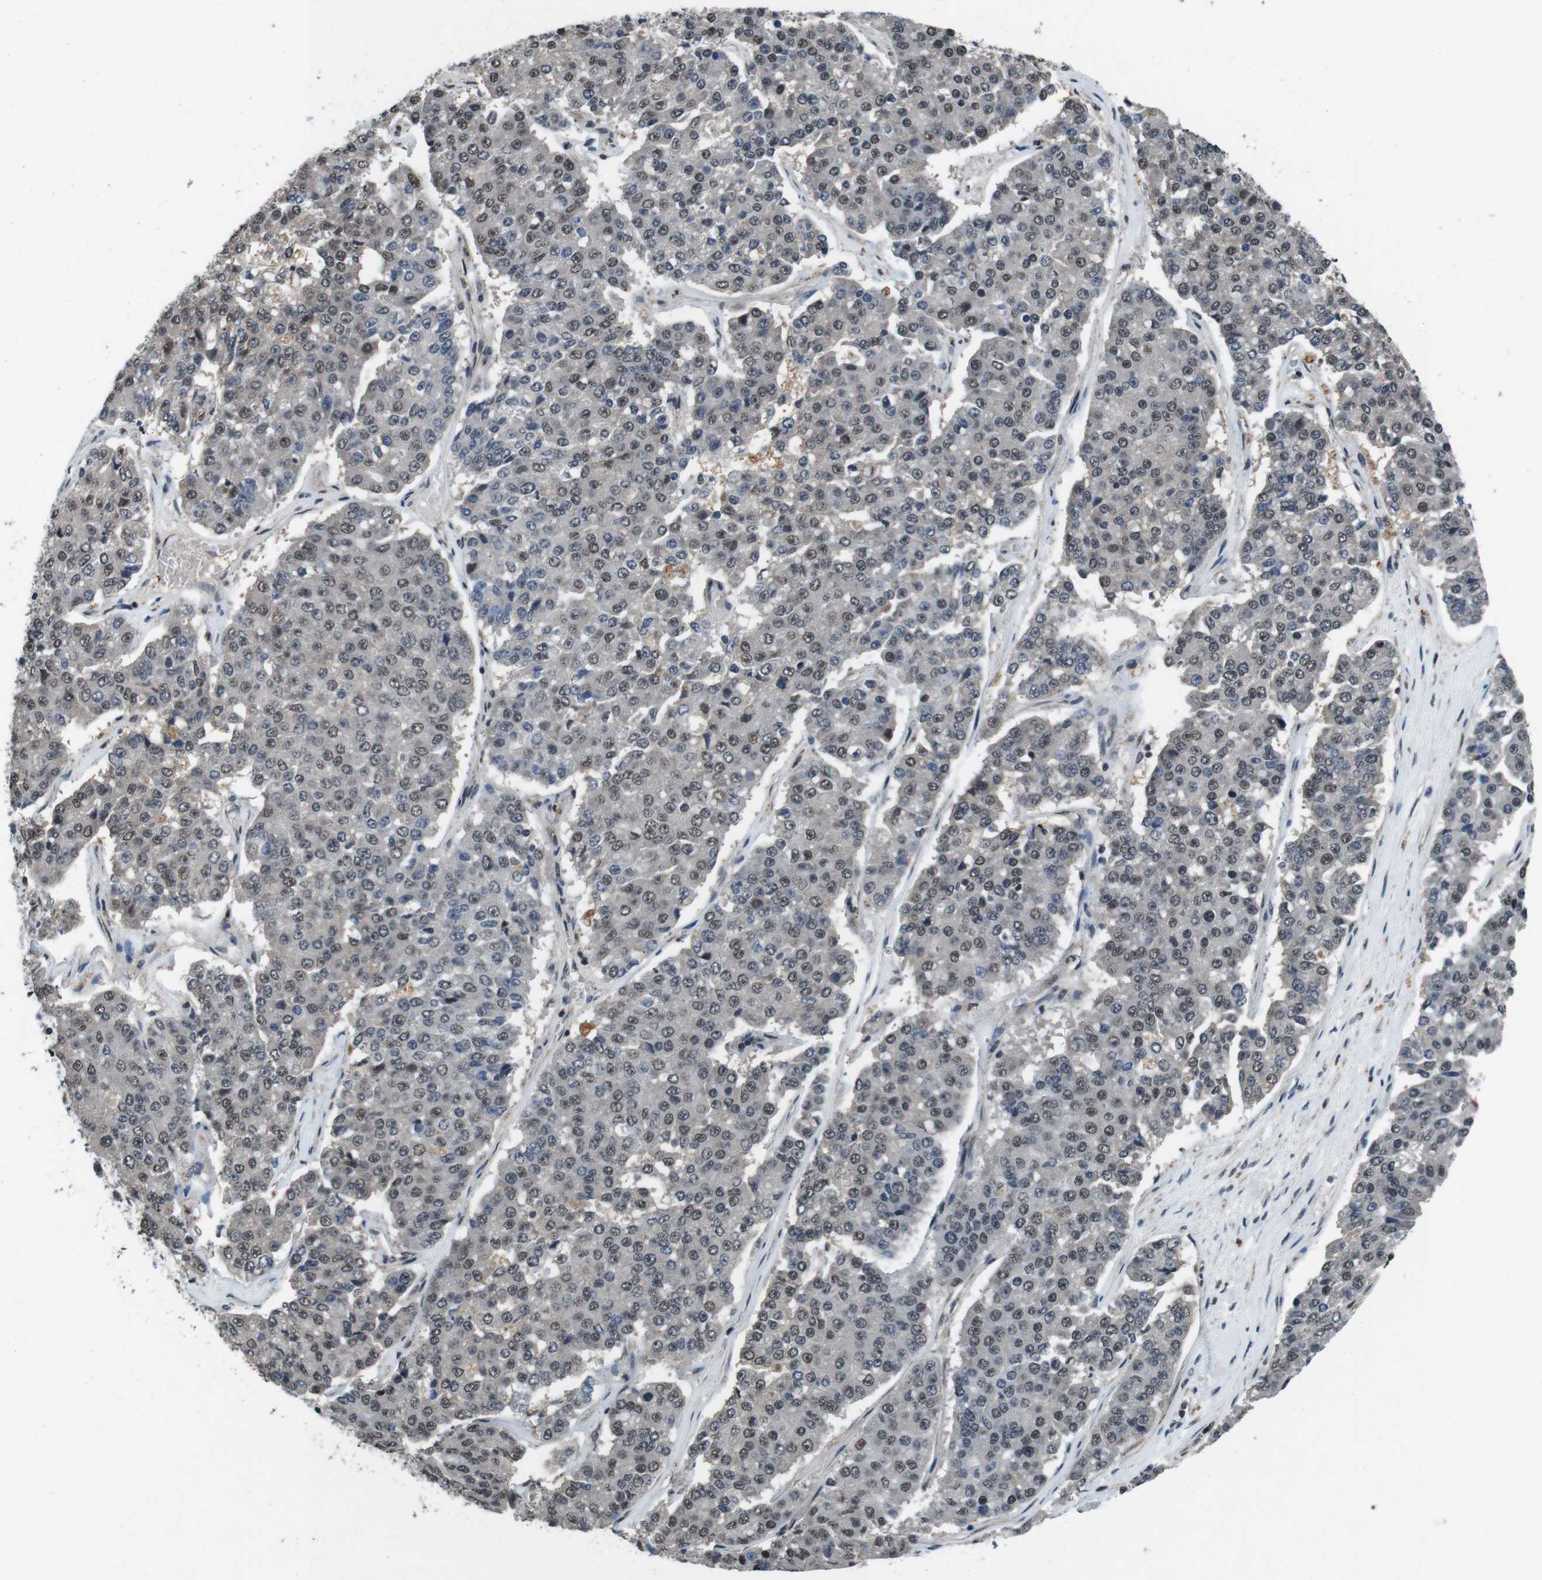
{"staining": {"intensity": "moderate", "quantity": "25%-75%", "location": "nuclear"}, "tissue": "pancreatic cancer", "cell_type": "Tumor cells", "image_type": "cancer", "snomed": [{"axis": "morphology", "description": "Adenocarcinoma, NOS"}, {"axis": "topography", "description": "Pancreas"}], "caption": "Pancreatic cancer was stained to show a protein in brown. There is medium levels of moderate nuclear positivity in about 25%-75% of tumor cells.", "gene": "NR4A2", "patient": {"sex": "male", "age": 50}}